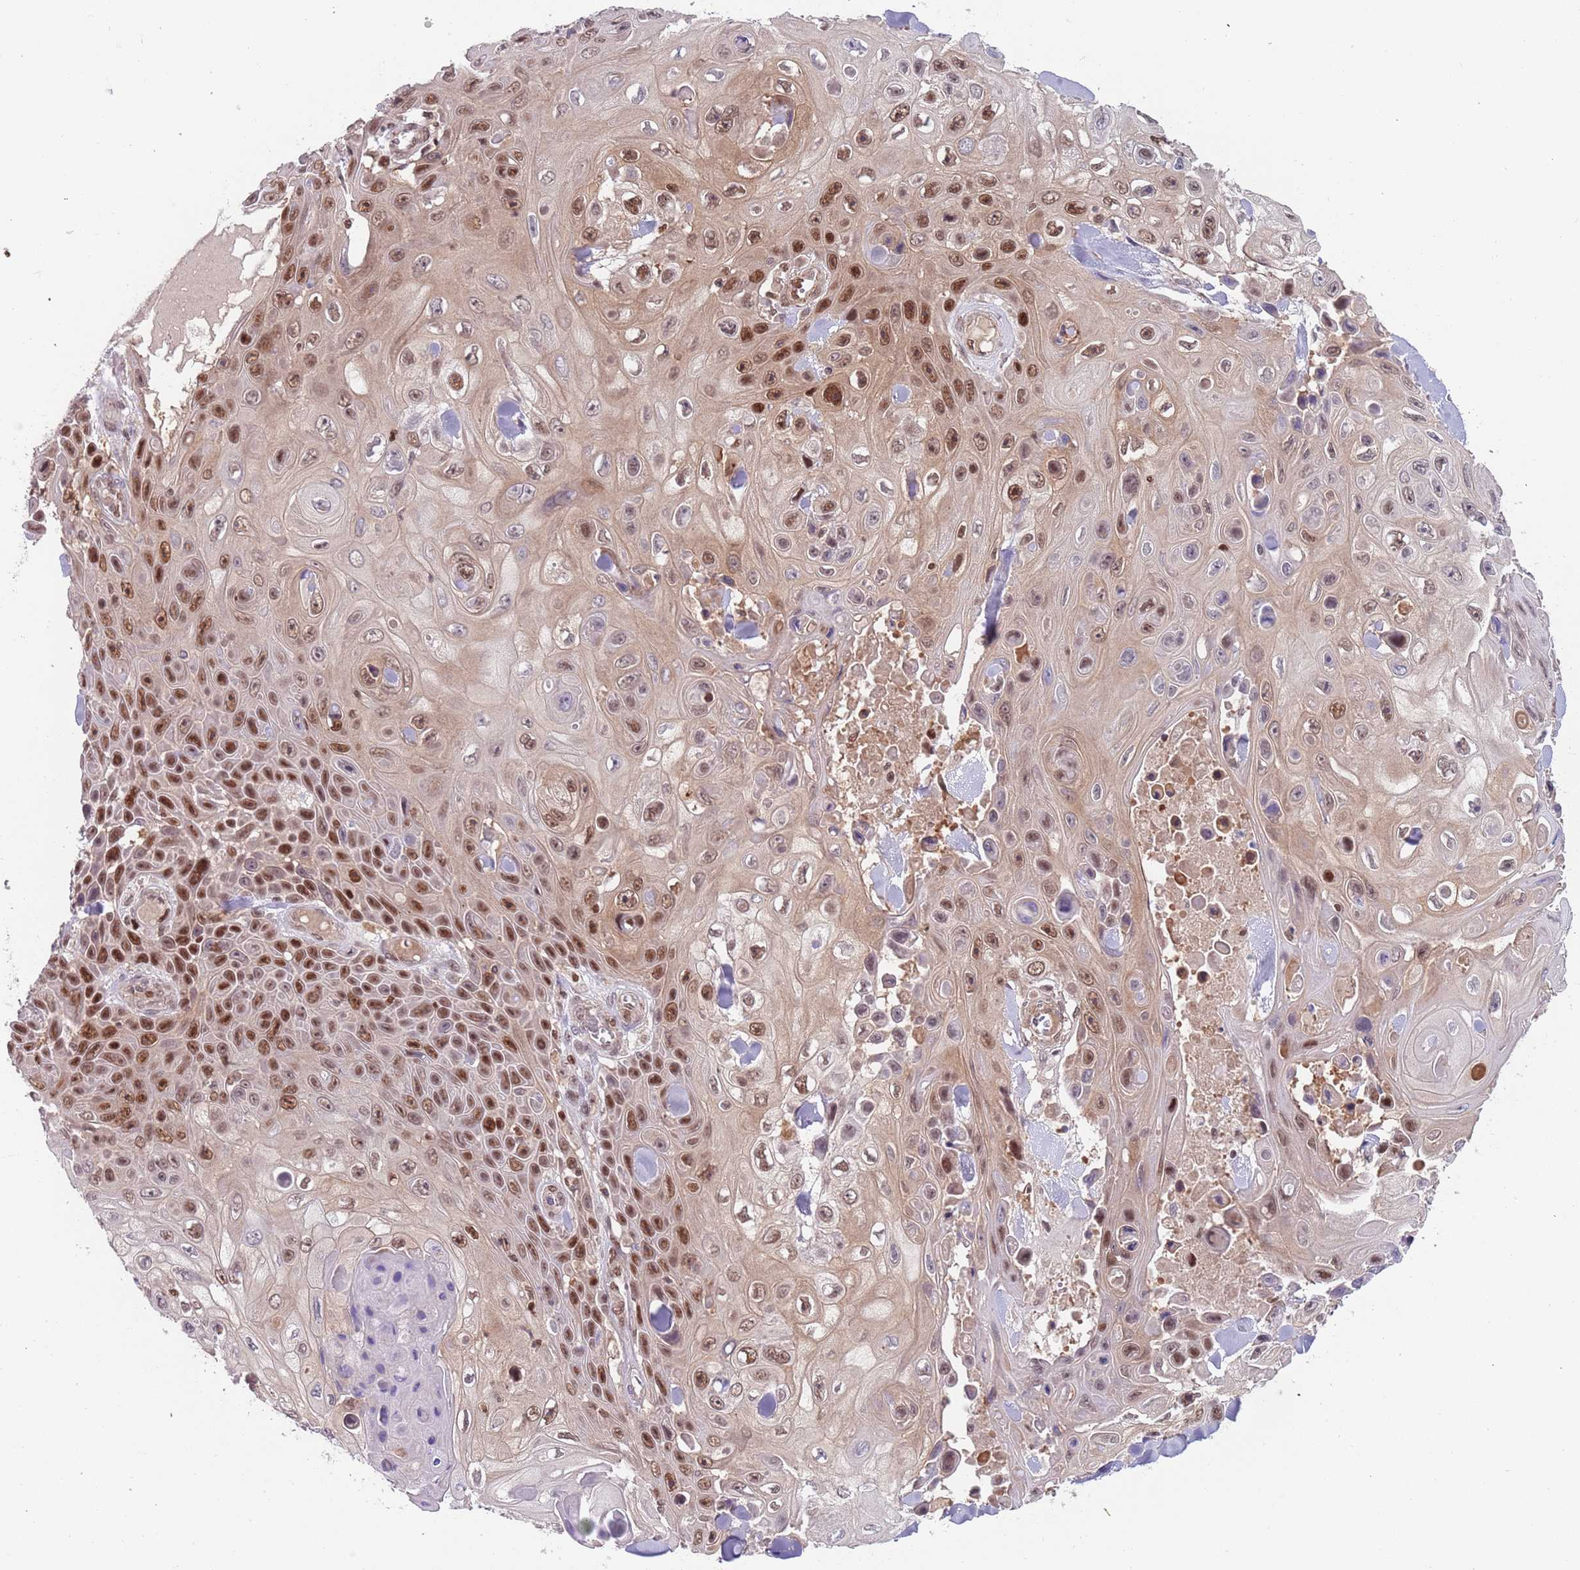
{"staining": {"intensity": "strong", "quantity": "25%-75%", "location": "nuclear"}, "tissue": "skin cancer", "cell_type": "Tumor cells", "image_type": "cancer", "snomed": [{"axis": "morphology", "description": "Squamous cell carcinoma, NOS"}, {"axis": "topography", "description": "Skin"}], "caption": "Skin squamous cell carcinoma stained with a protein marker exhibits strong staining in tumor cells.", "gene": "RMND5B", "patient": {"sex": "male", "age": 82}}